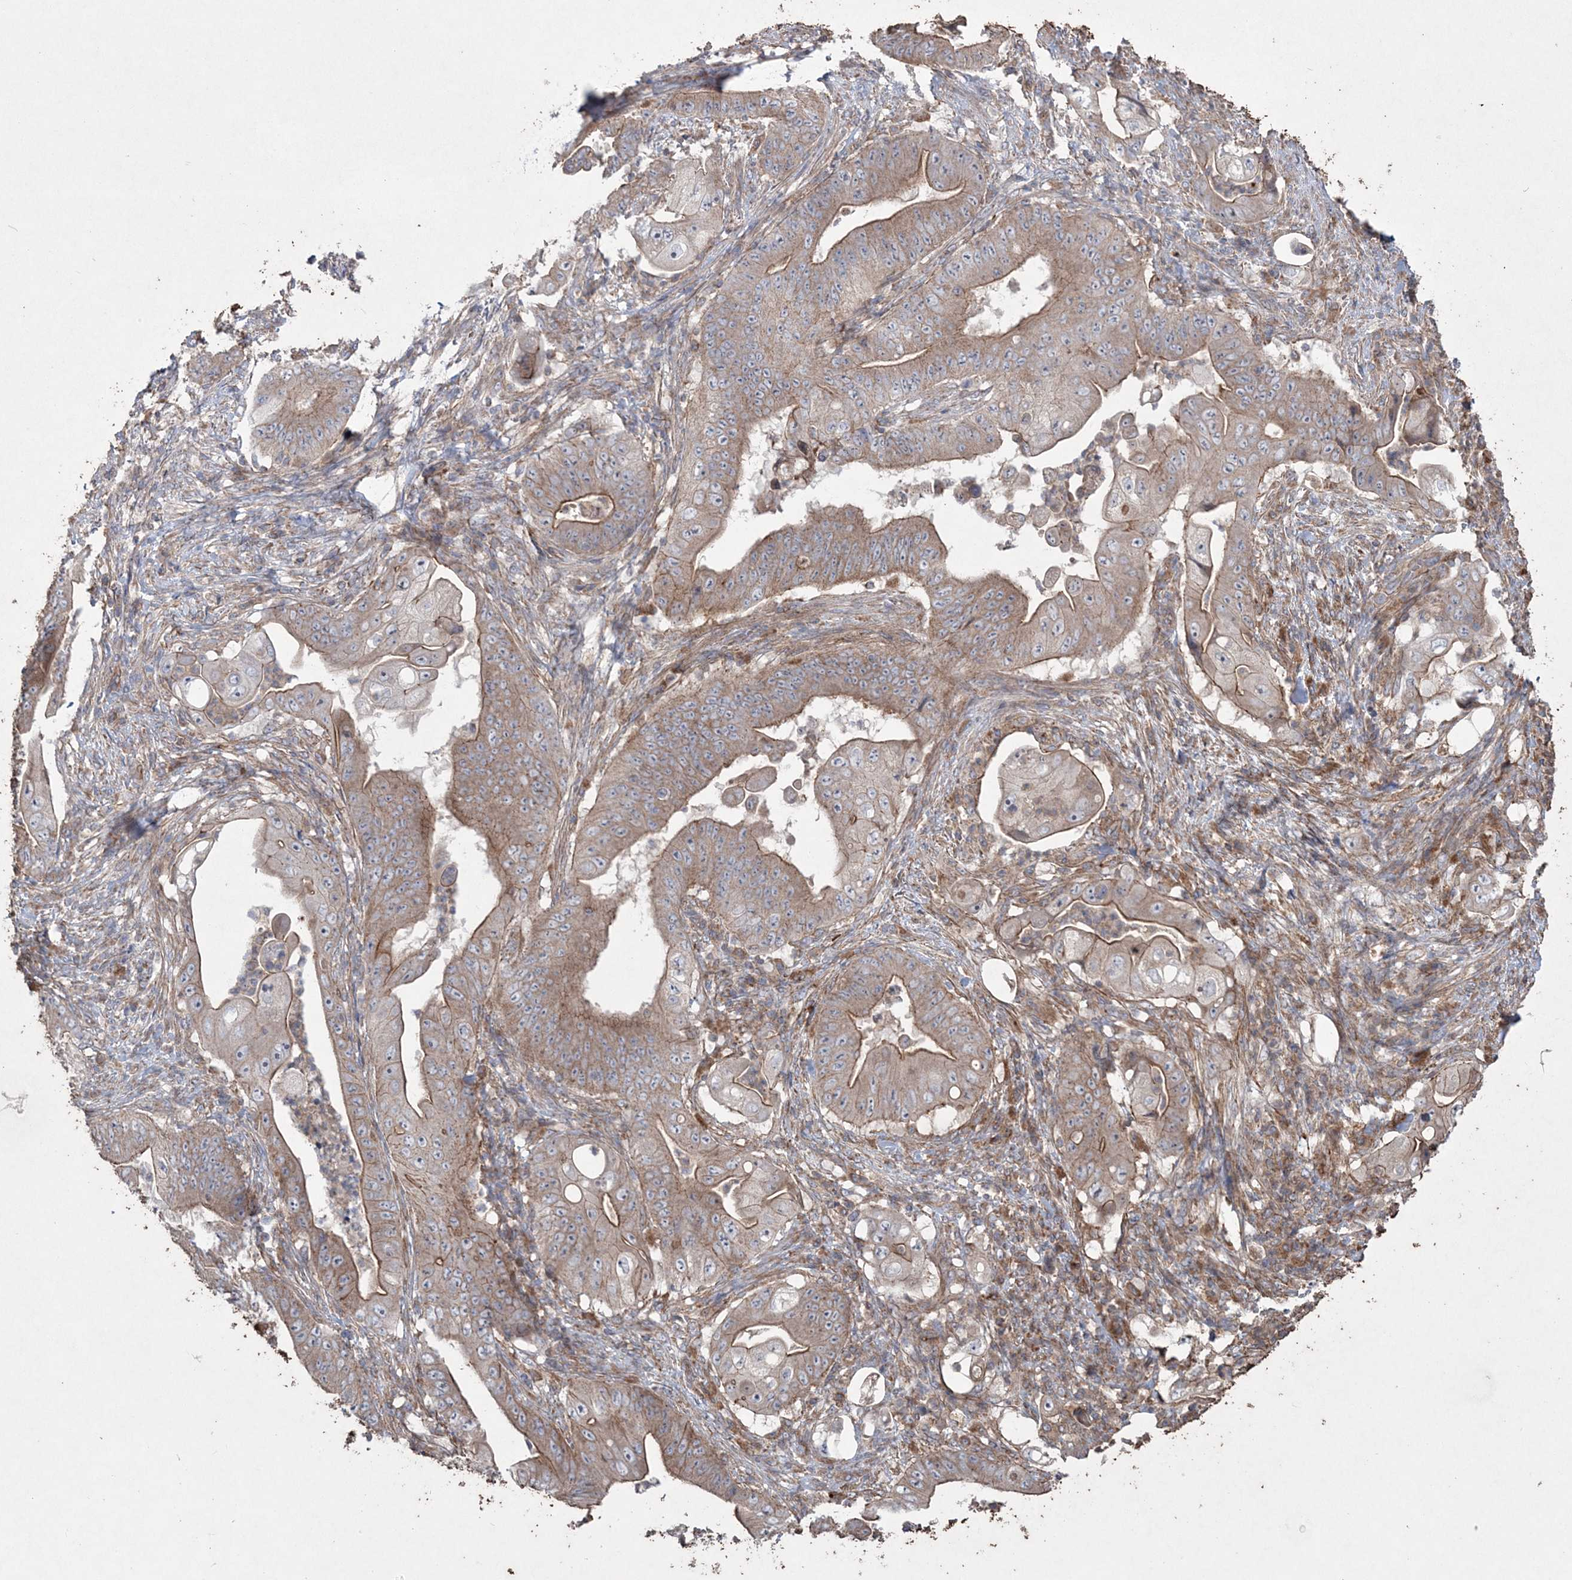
{"staining": {"intensity": "moderate", "quantity": ">75%", "location": "cytoplasmic/membranous"}, "tissue": "stomach cancer", "cell_type": "Tumor cells", "image_type": "cancer", "snomed": [{"axis": "morphology", "description": "Adenocarcinoma, NOS"}, {"axis": "topography", "description": "Stomach"}], "caption": "Approximately >75% of tumor cells in human stomach cancer show moderate cytoplasmic/membranous protein positivity as visualized by brown immunohistochemical staining.", "gene": "TTC7A", "patient": {"sex": "female", "age": 73}}